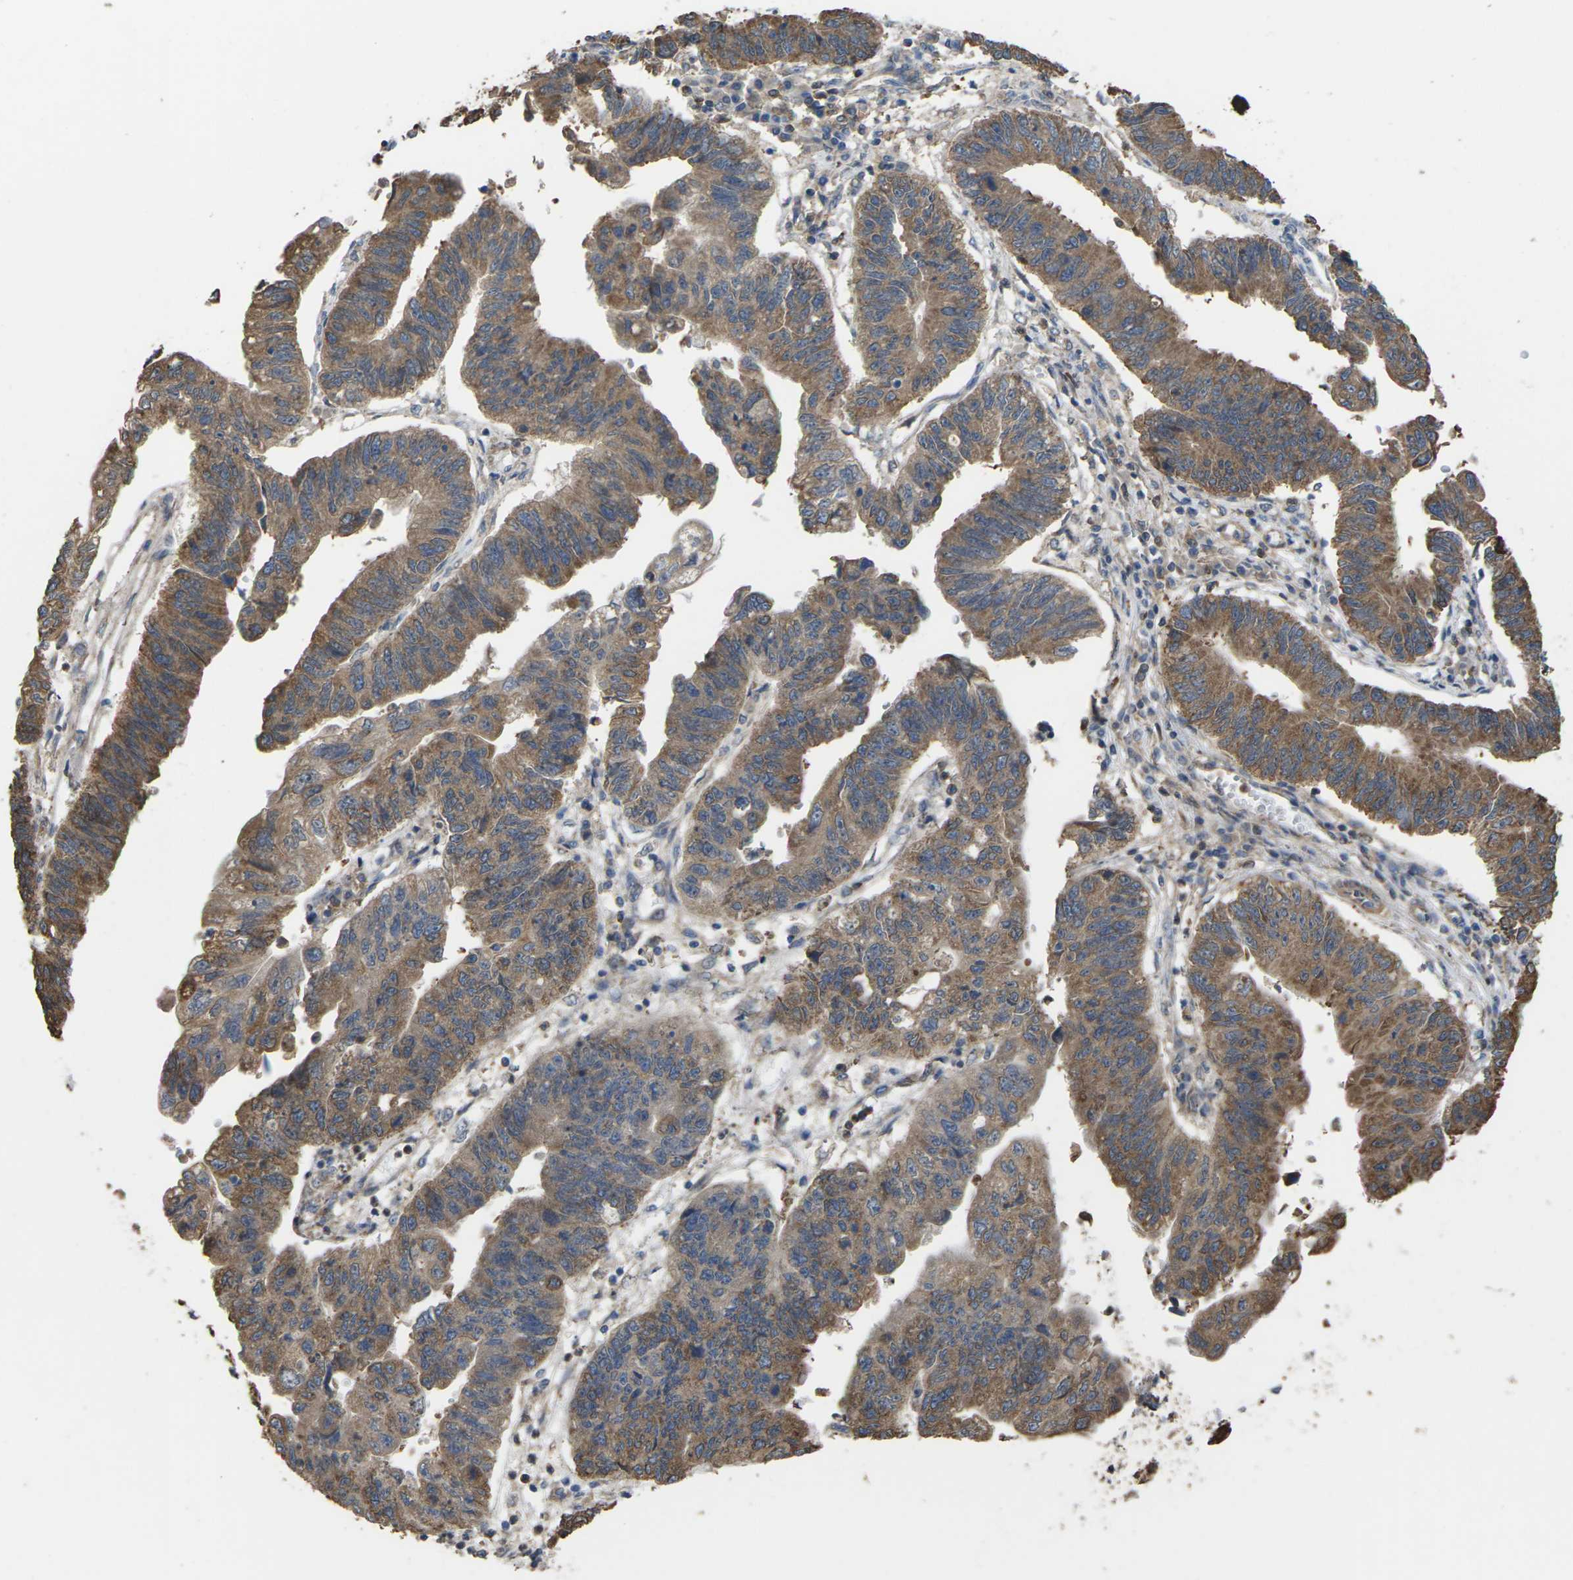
{"staining": {"intensity": "moderate", "quantity": ">75%", "location": "cytoplasmic/membranous"}, "tissue": "stomach cancer", "cell_type": "Tumor cells", "image_type": "cancer", "snomed": [{"axis": "morphology", "description": "Adenocarcinoma, NOS"}, {"axis": "topography", "description": "Stomach"}], "caption": "IHC of stomach adenocarcinoma exhibits medium levels of moderate cytoplasmic/membranous expression in about >75% of tumor cells.", "gene": "TIAM1", "patient": {"sex": "male", "age": 59}}